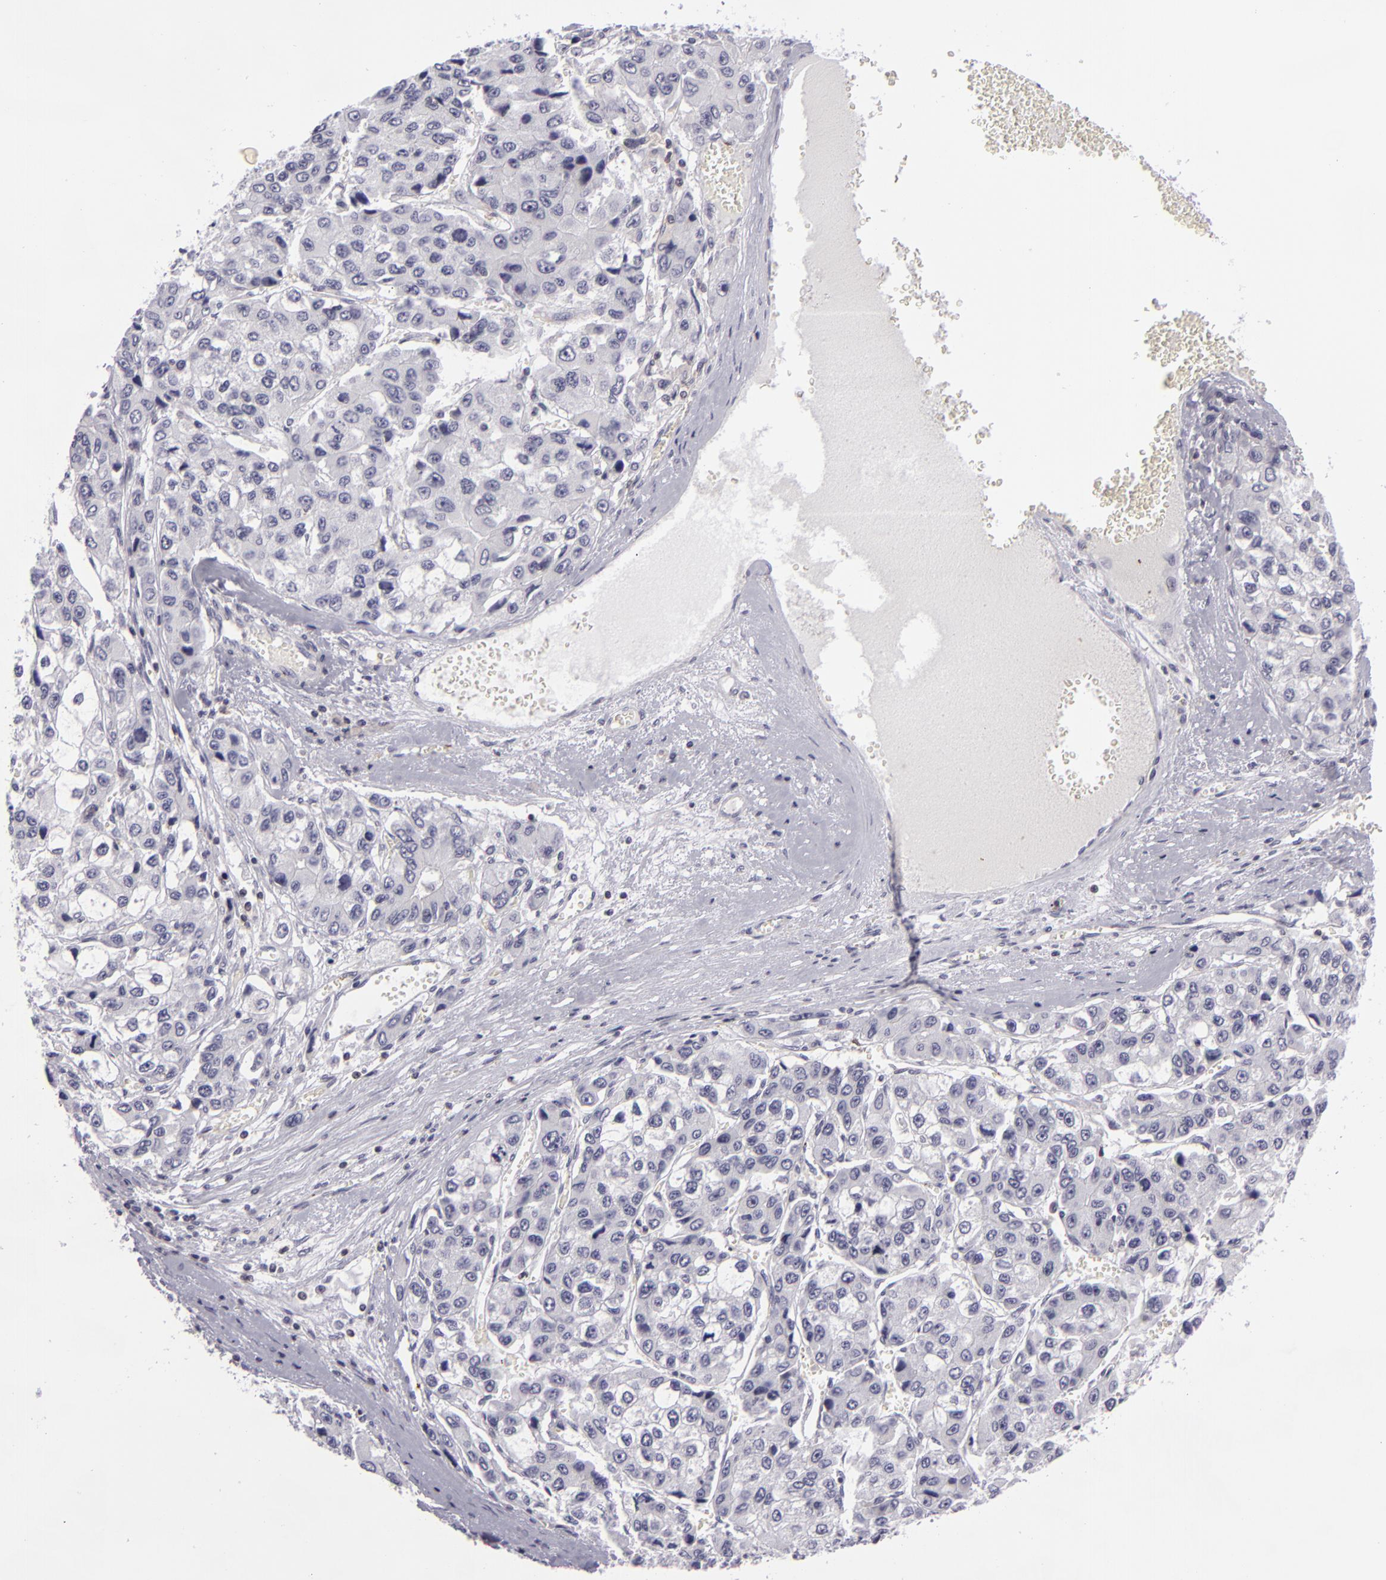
{"staining": {"intensity": "negative", "quantity": "none", "location": "none"}, "tissue": "liver cancer", "cell_type": "Tumor cells", "image_type": "cancer", "snomed": [{"axis": "morphology", "description": "Carcinoma, Hepatocellular, NOS"}, {"axis": "topography", "description": "Liver"}], "caption": "The image shows no significant expression in tumor cells of liver cancer.", "gene": "KCNAB2", "patient": {"sex": "female", "age": 66}}